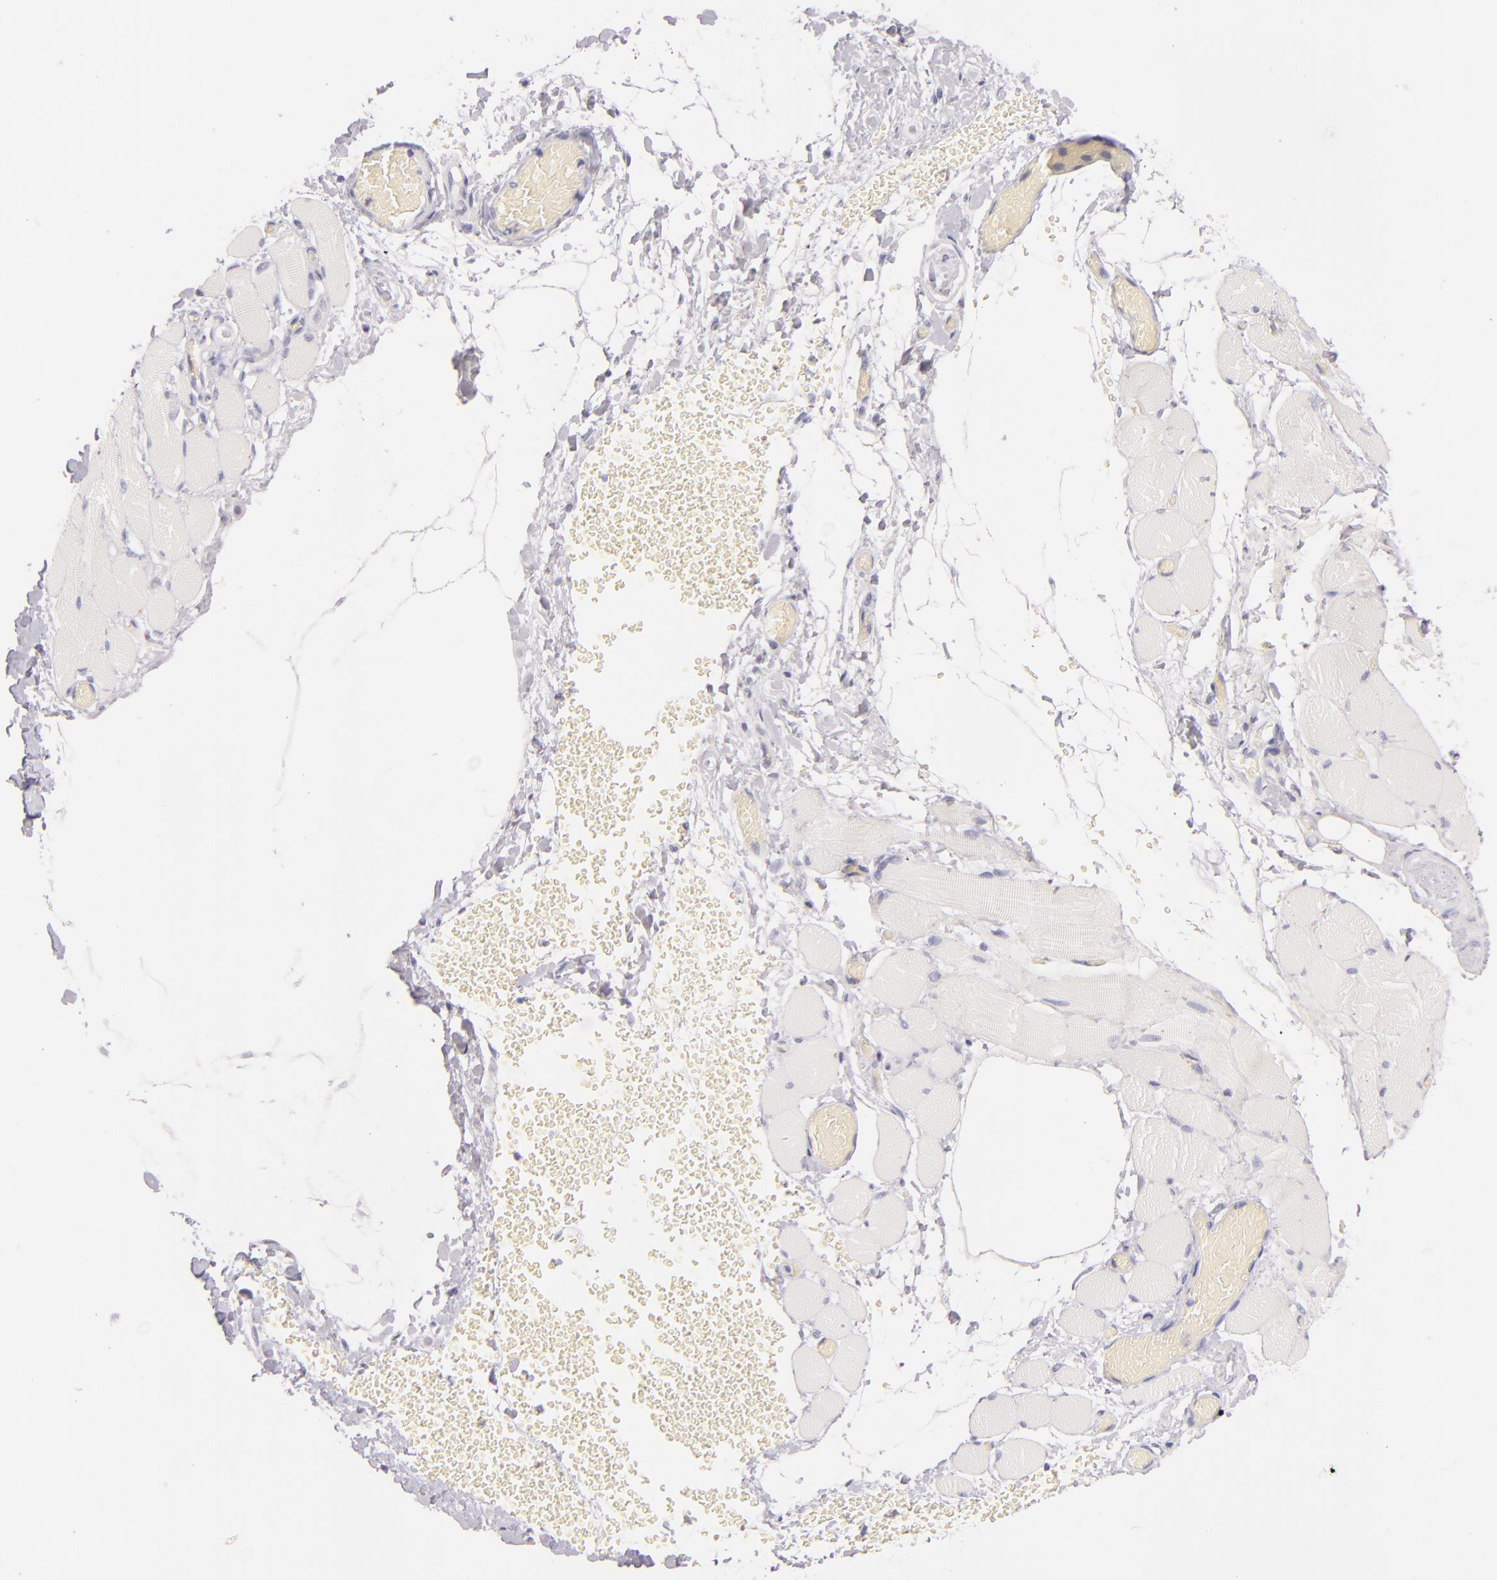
{"staining": {"intensity": "negative", "quantity": "none", "location": "none"}, "tissue": "skeletal muscle", "cell_type": "Myocytes", "image_type": "normal", "snomed": [{"axis": "morphology", "description": "Normal tissue, NOS"}, {"axis": "topography", "description": "Skeletal muscle"}, {"axis": "topography", "description": "Soft tissue"}], "caption": "This histopathology image is of unremarkable skeletal muscle stained with IHC to label a protein in brown with the nuclei are counter-stained blue. There is no positivity in myocytes.", "gene": "FABP1", "patient": {"sex": "female", "age": 58}}